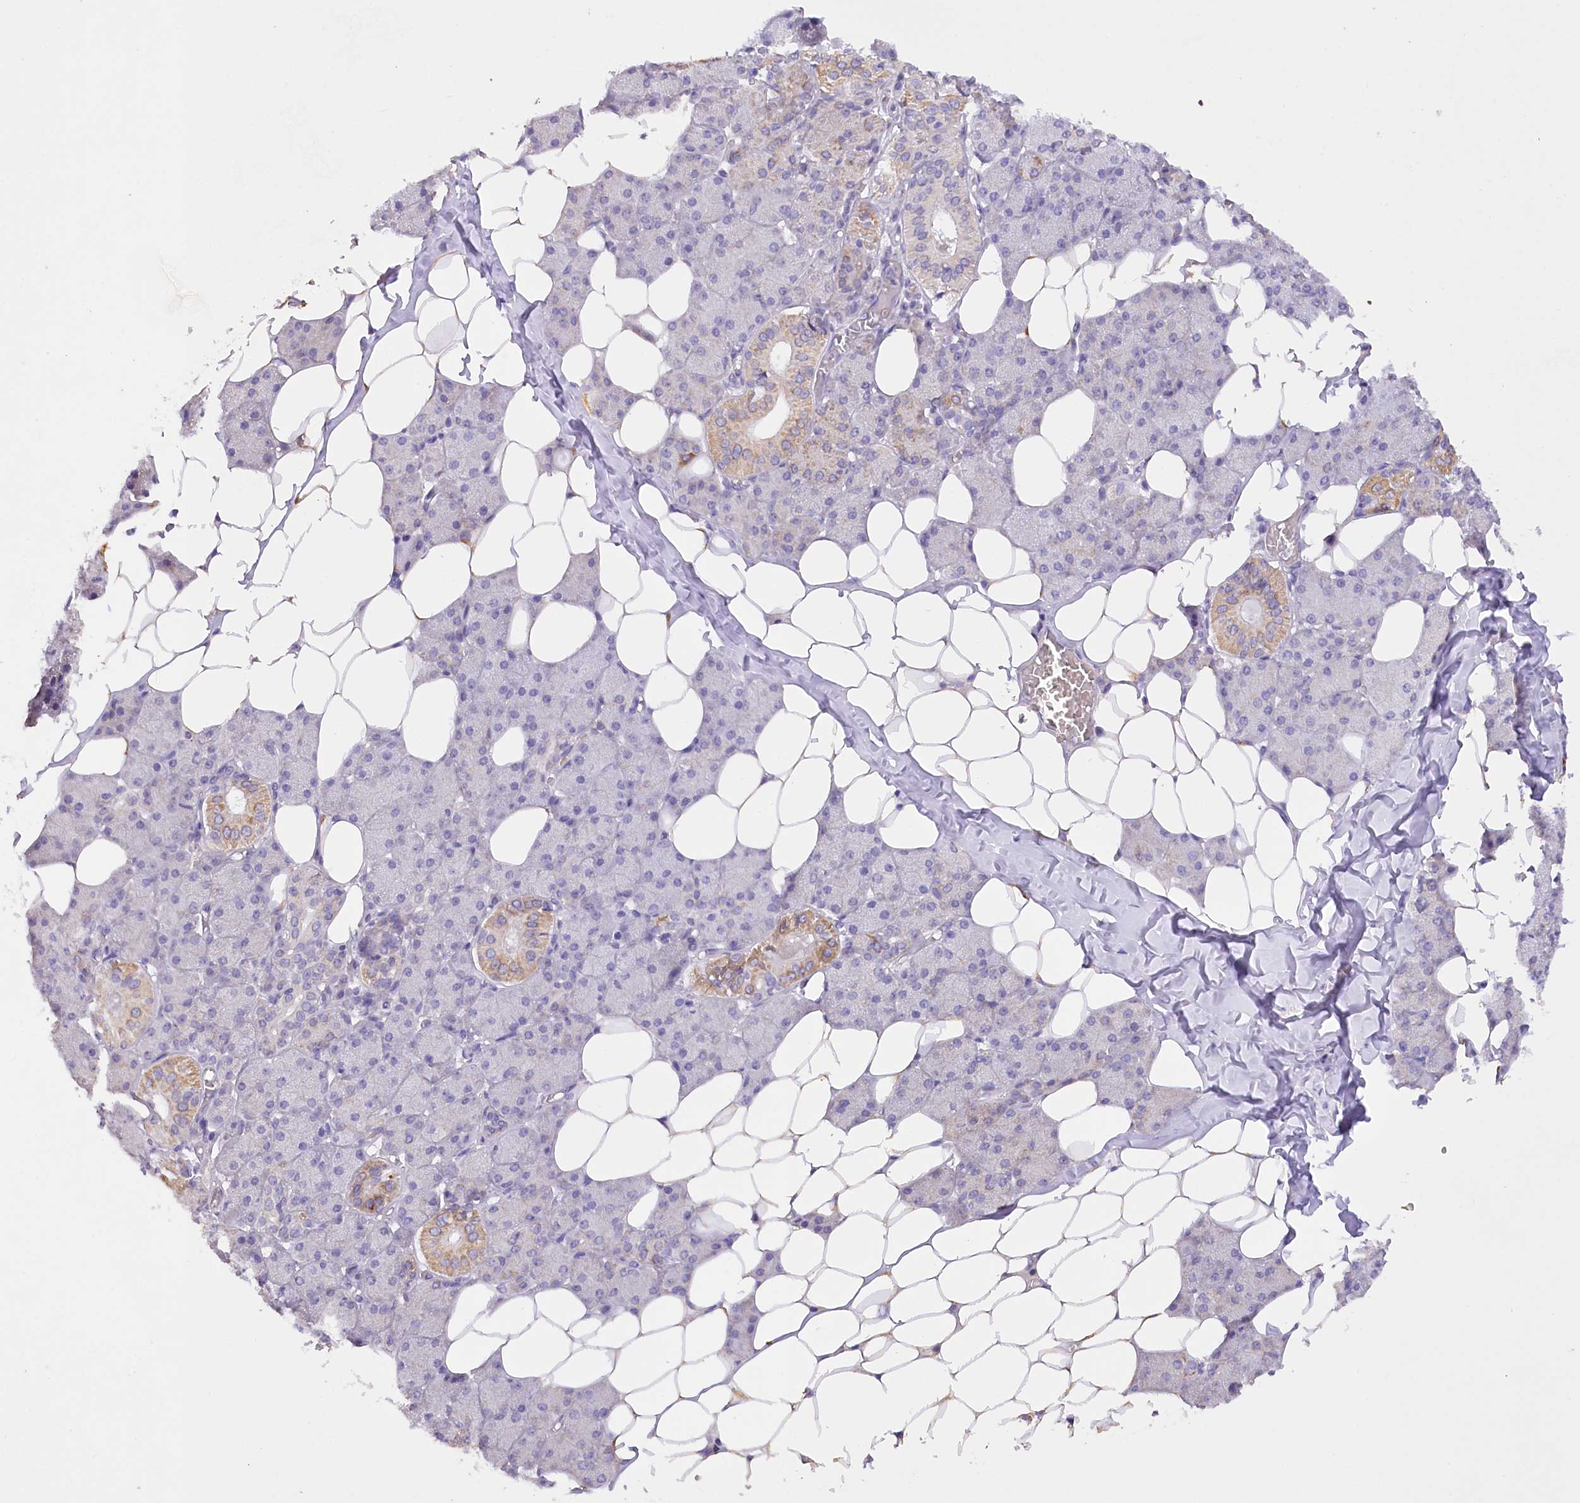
{"staining": {"intensity": "moderate", "quantity": "25%-75%", "location": "cytoplasmic/membranous"}, "tissue": "salivary gland", "cell_type": "Glandular cells", "image_type": "normal", "snomed": [{"axis": "morphology", "description": "Normal tissue, NOS"}, {"axis": "topography", "description": "Salivary gland"}], "caption": "The immunohistochemical stain highlights moderate cytoplasmic/membranous positivity in glandular cells of unremarkable salivary gland. (Stains: DAB in brown, nuclei in blue, Microscopy: brightfield microscopy at high magnification).", "gene": "DCUN1D1", "patient": {"sex": "female", "age": 33}}